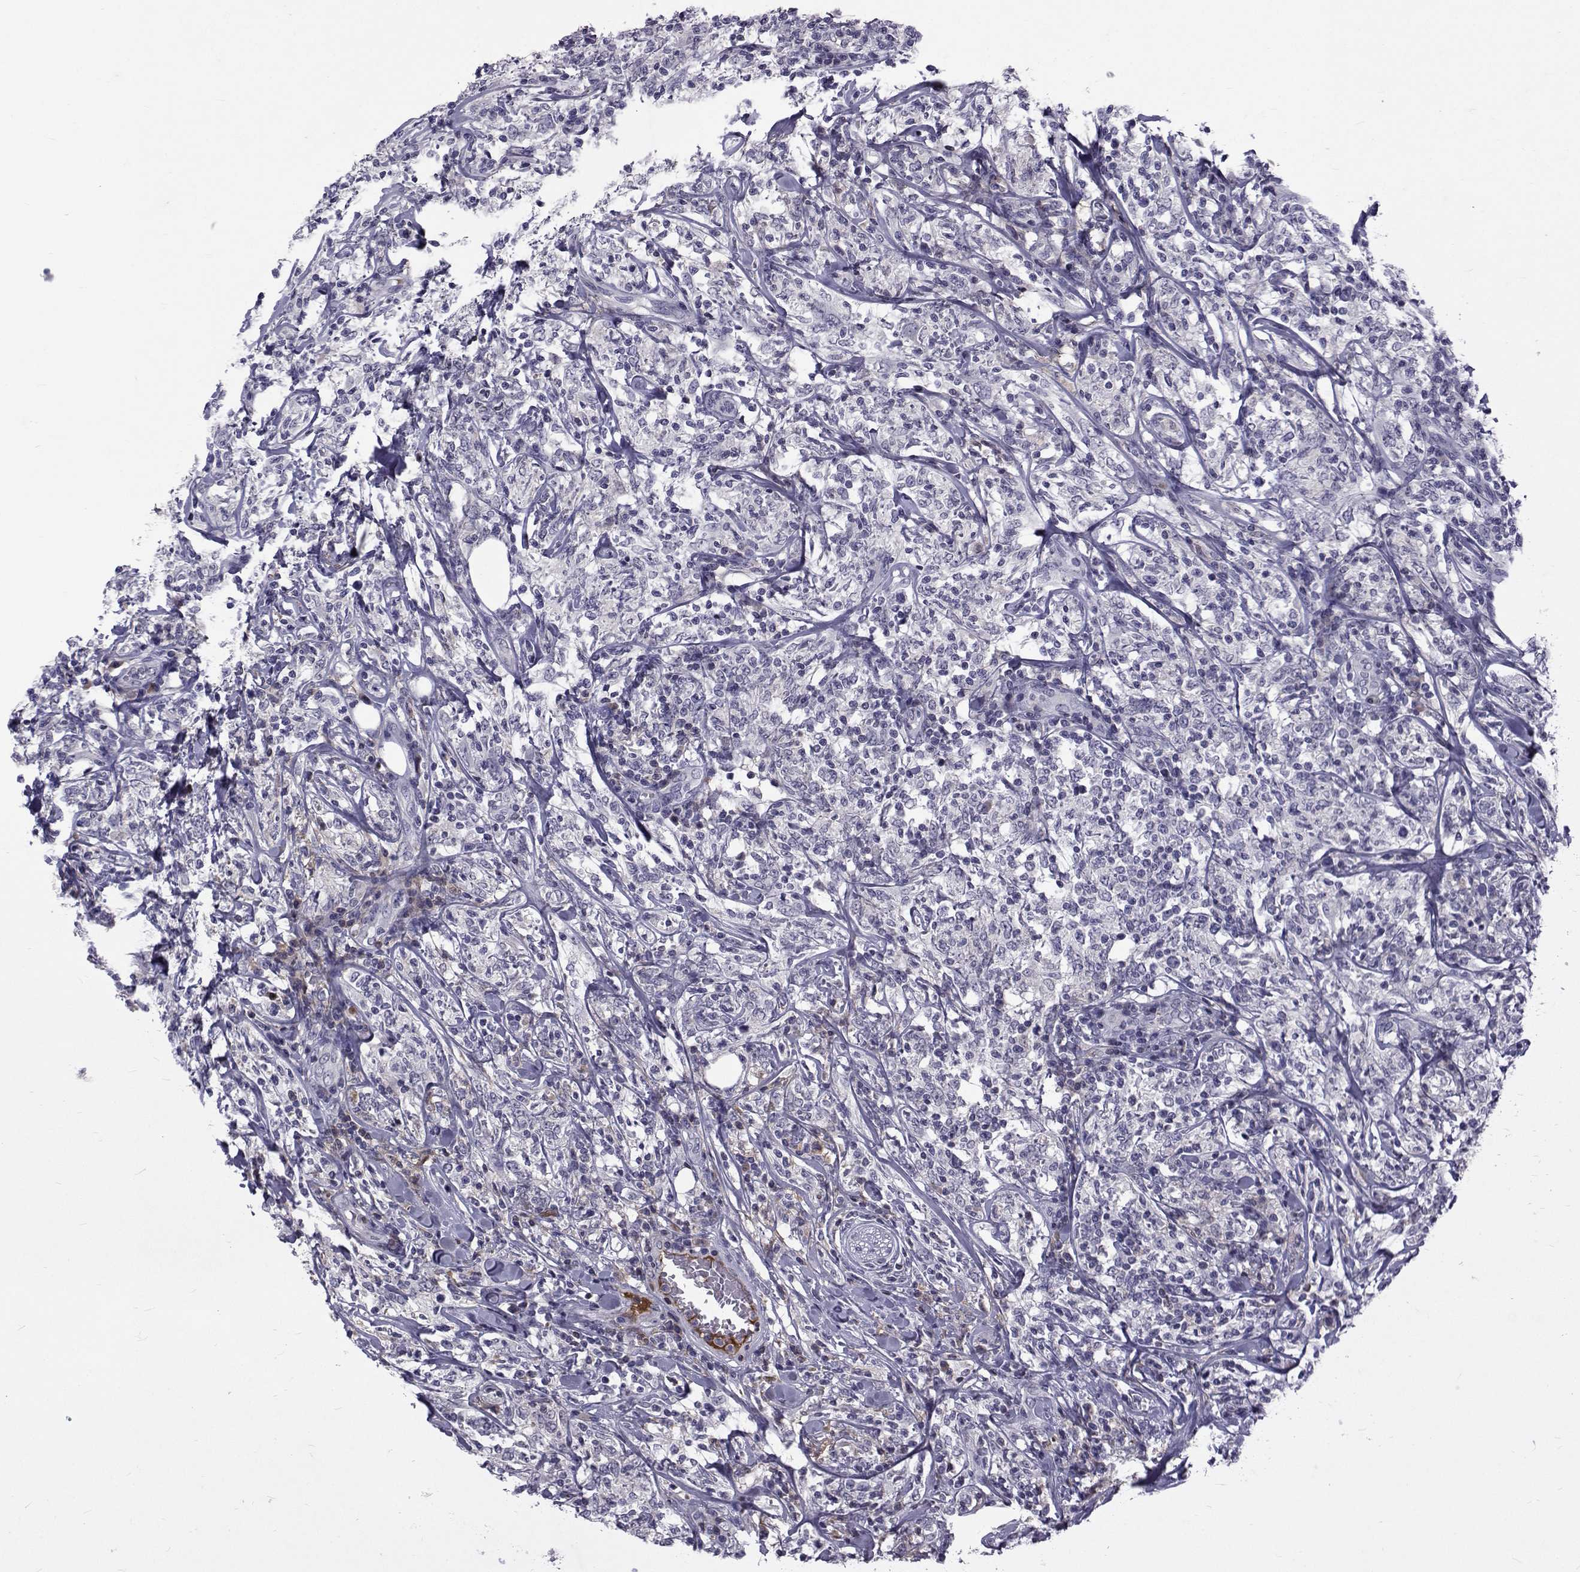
{"staining": {"intensity": "negative", "quantity": "none", "location": "none"}, "tissue": "lymphoma", "cell_type": "Tumor cells", "image_type": "cancer", "snomed": [{"axis": "morphology", "description": "Malignant lymphoma, non-Hodgkin's type, High grade"}, {"axis": "topography", "description": "Lymph node"}], "caption": "A high-resolution histopathology image shows IHC staining of malignant lymphoma, non-Hodgkin's type (high-grade), which displays no significant staining in tumor cells.", "gene": "TNFRSF11B", "patient": {"sex": "female", "age": 84}}